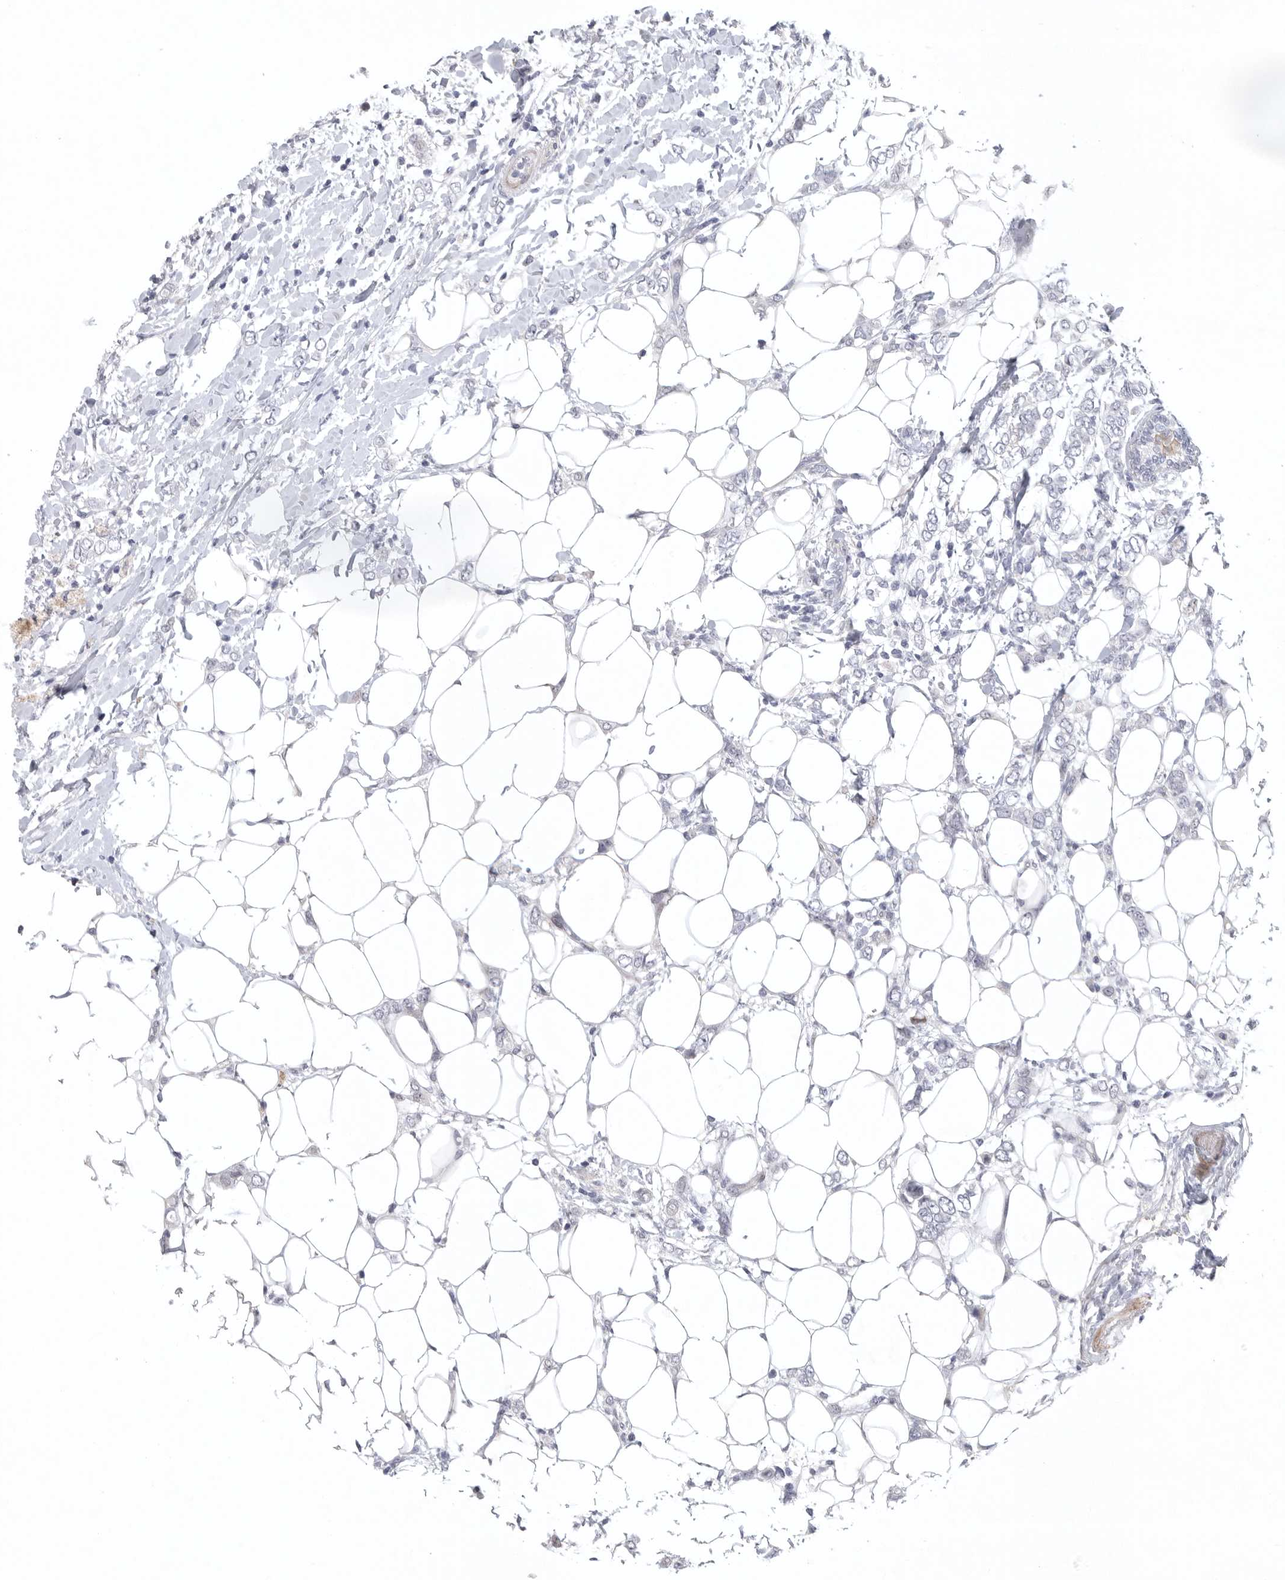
{"staining": {"intensity": "negative", "quantity": "none", "location": "none"}, "tissue": "breast cancer", "cell_type": "Tumor cells", "image_type": "cancer", "snomed": [{"axis": "morphology", "description": "Normal tissue, NOS"}, {"axis": "morphology", "description": "Lobular carcinoma"}, {"axis": "topography", "description": "Breast"}], "caption": "Protein analysis of breast cancer shows no significant positivity in tumor cells.", "gene": "TNR", "patient": {"sex": "female", "age": 47}}